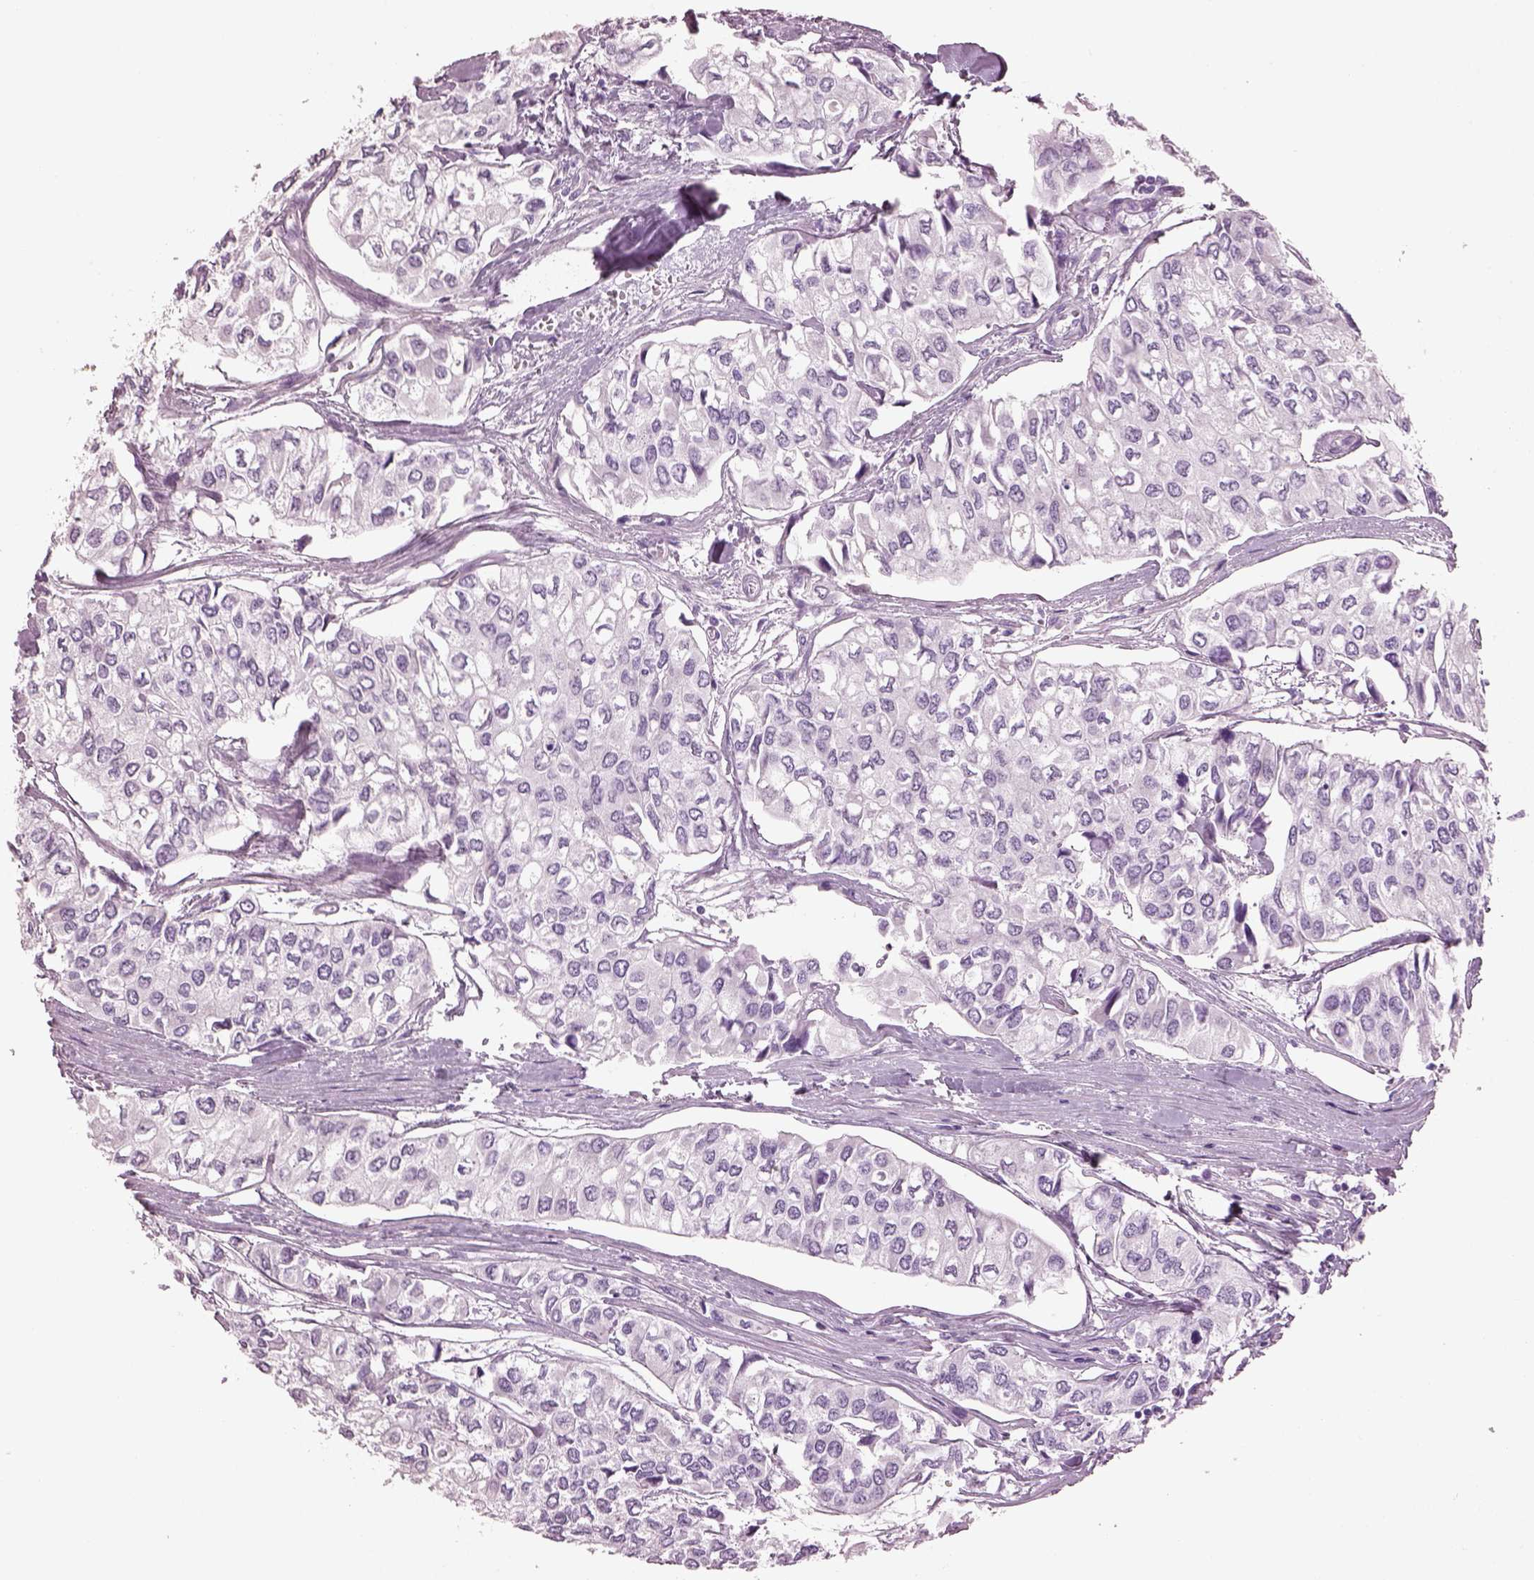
{"staining": {"intensity": "negative", "quantity": "none", "location": "none"}, "tissue": "urothelial cancer", "cell_type": "Tumor cells", "image_type": "cancer", "snomed": [{"axis": "morphology", "description": "Urothelial carcinoma, High grade"}, {"axis": "topography", "description": "Urinary bladder"}], "caption": "Immunohistochemistry (IHC) histopathology image of human urothelial cancer stained for a protein (brown), which demonstrates no expression in tumor cells. (Stains: DAB IHC with hematoxylin counter stain, Microscopy: brightfield microscopy at high magnification).", "gene": "ACOD1", "patient": {"sex": "male", "age": 73}}